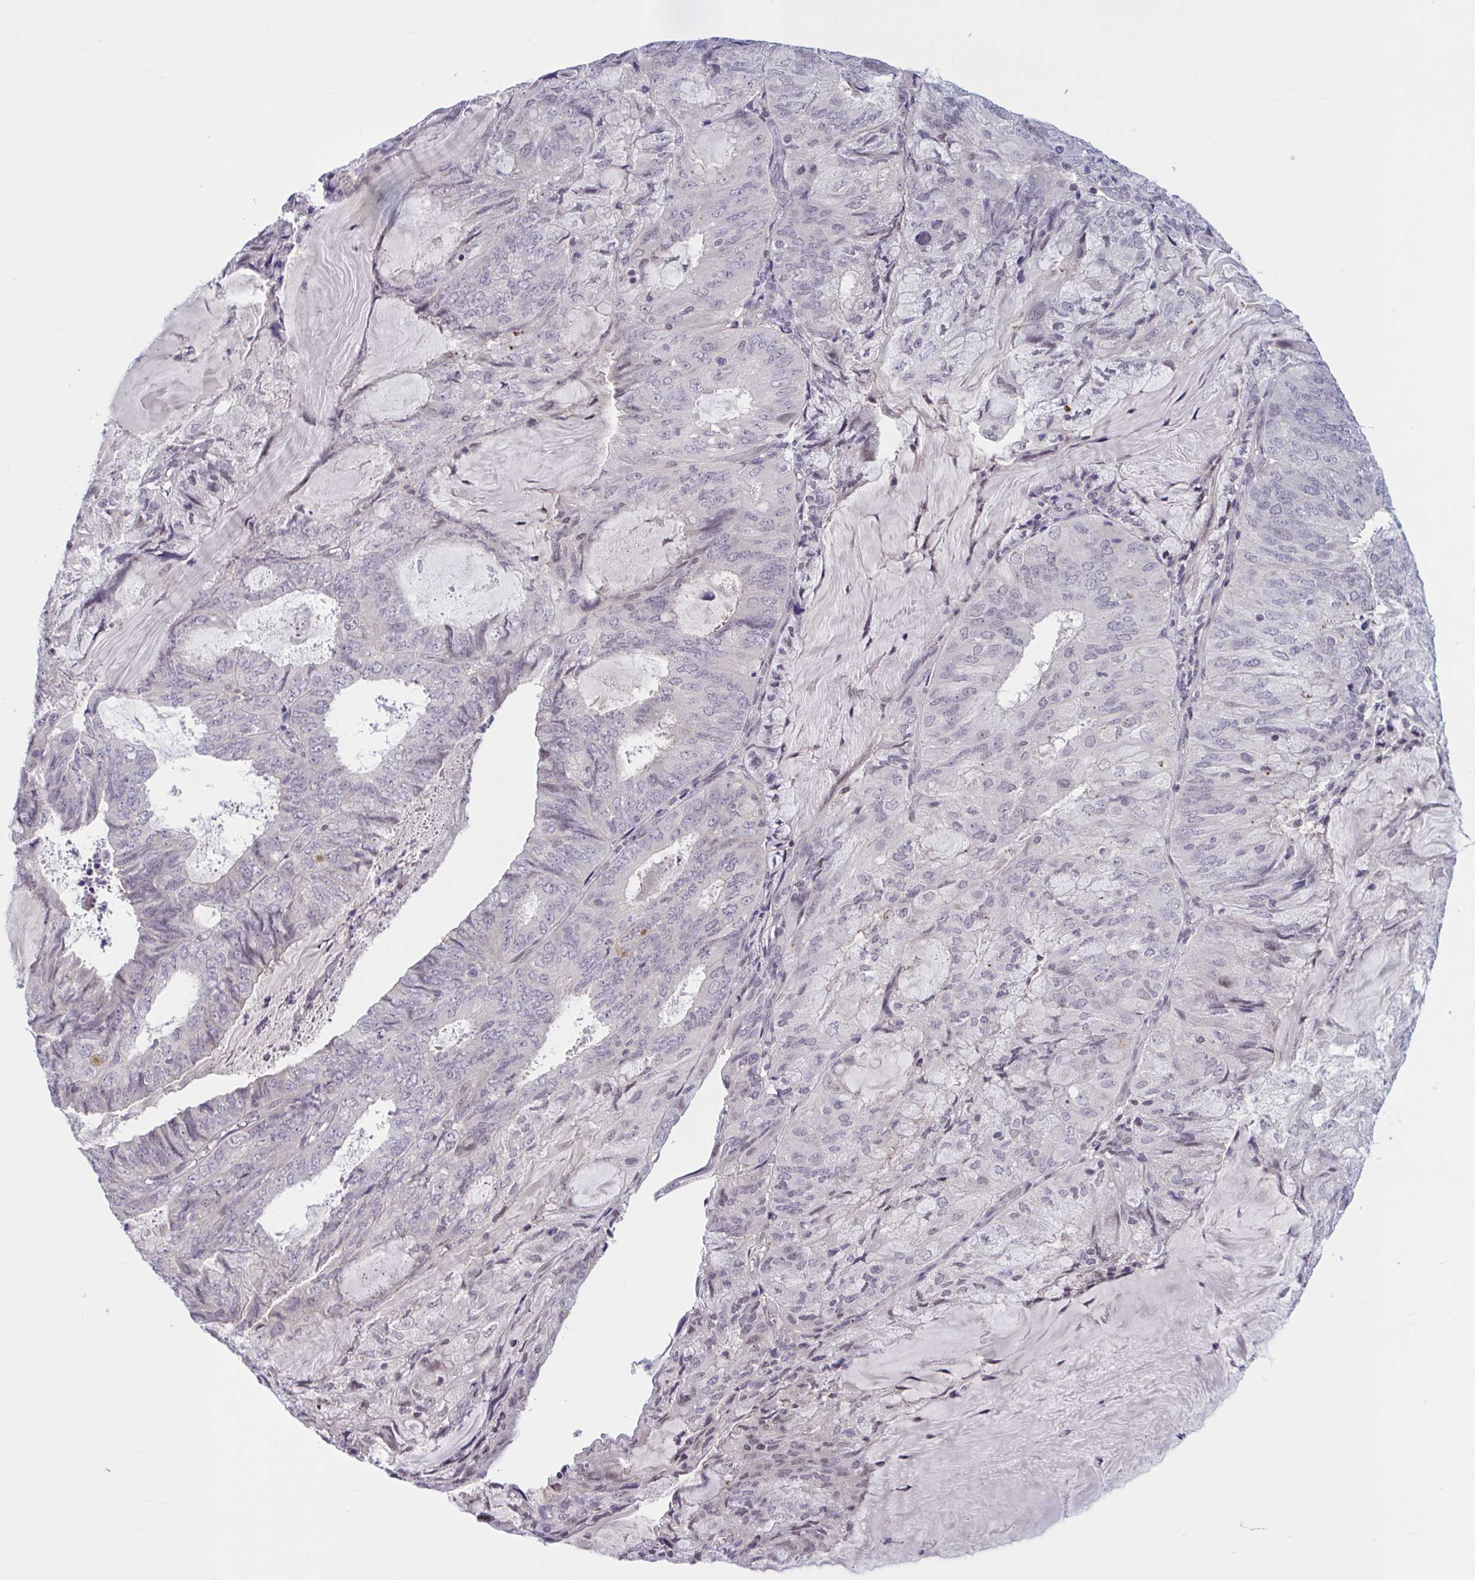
{"staining": {"intensity": "negative", "quantity": "none", "location": "none"}, "tissue": "endometrial cancer", "cell_type": "Tumor cells", "image_type": "cancer", "snomed": [{"axis": "morphology", "description": "Adenocarcinoma, NOS"}, {"axis": "topography", "description": "Endometrium"}], "caption": "There is no significant expression in tumor cells of endometrial adenocarcinoma.", "gene": "TTC7B", "patient": {"sex": "female", "age": 81}}